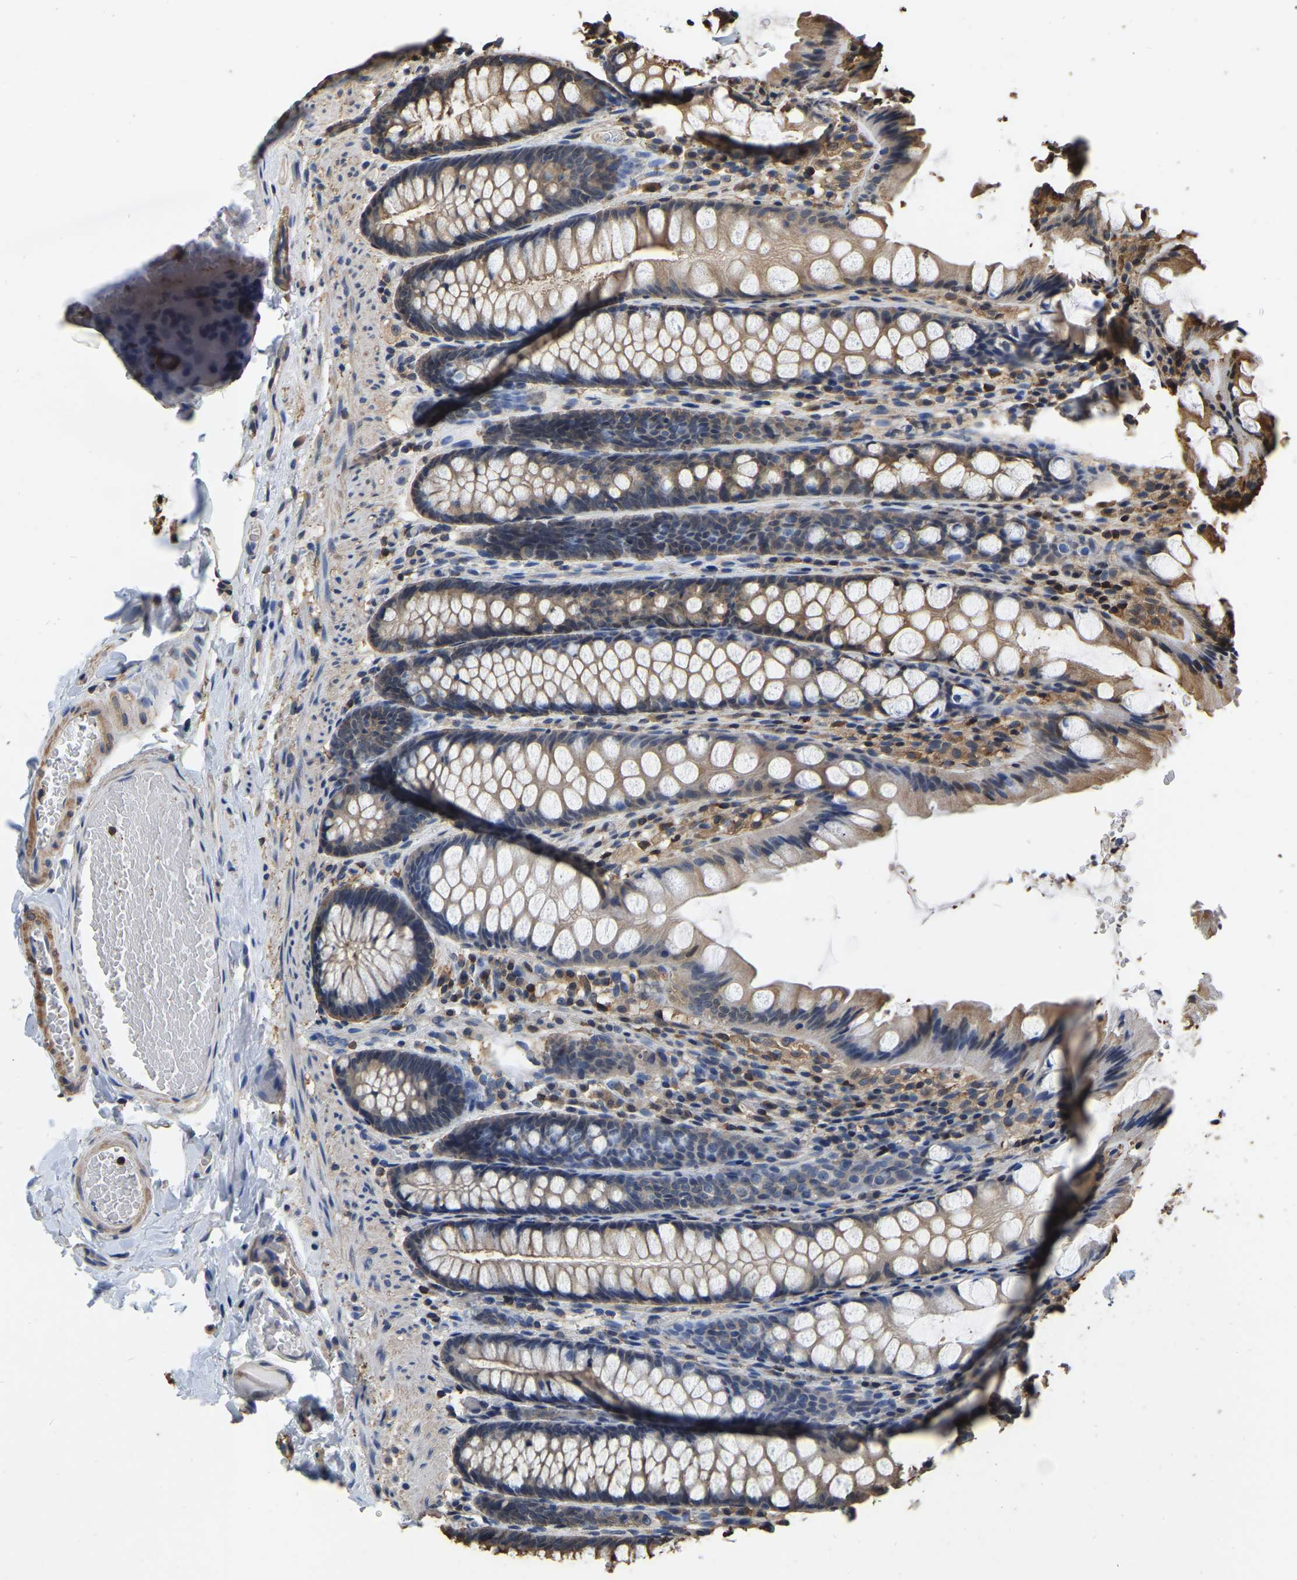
{"staining": {"intensity": "moderate", "quantity": "25%-75%", "location": "cytoplasmic/membranous"}, "tissue": "colon", "cell_type": "Endothelial cells", "image_type": "normal", "snomed": [{"axis": "morphology", "description": "Normal tissue, NOS"}, {"axis": "topography", "description": "Colon"}], "caption": "High-magnification brightfield microscopy of benign colon stained with DAB (3,3'-diaminobenzidine) (brown) and counterstained with hematoxylin (blue). endothelial cells exhibit moderate cytoplasmic/membranous staining is identified in approximately25%-75% of cells. The staining is performed using DAB brown chromogen to label protein expression. The nuclei are counter-stained blue using hematoxylin.", "gene": "LDHB", "patient": {"sex": "male", "age": 47}}